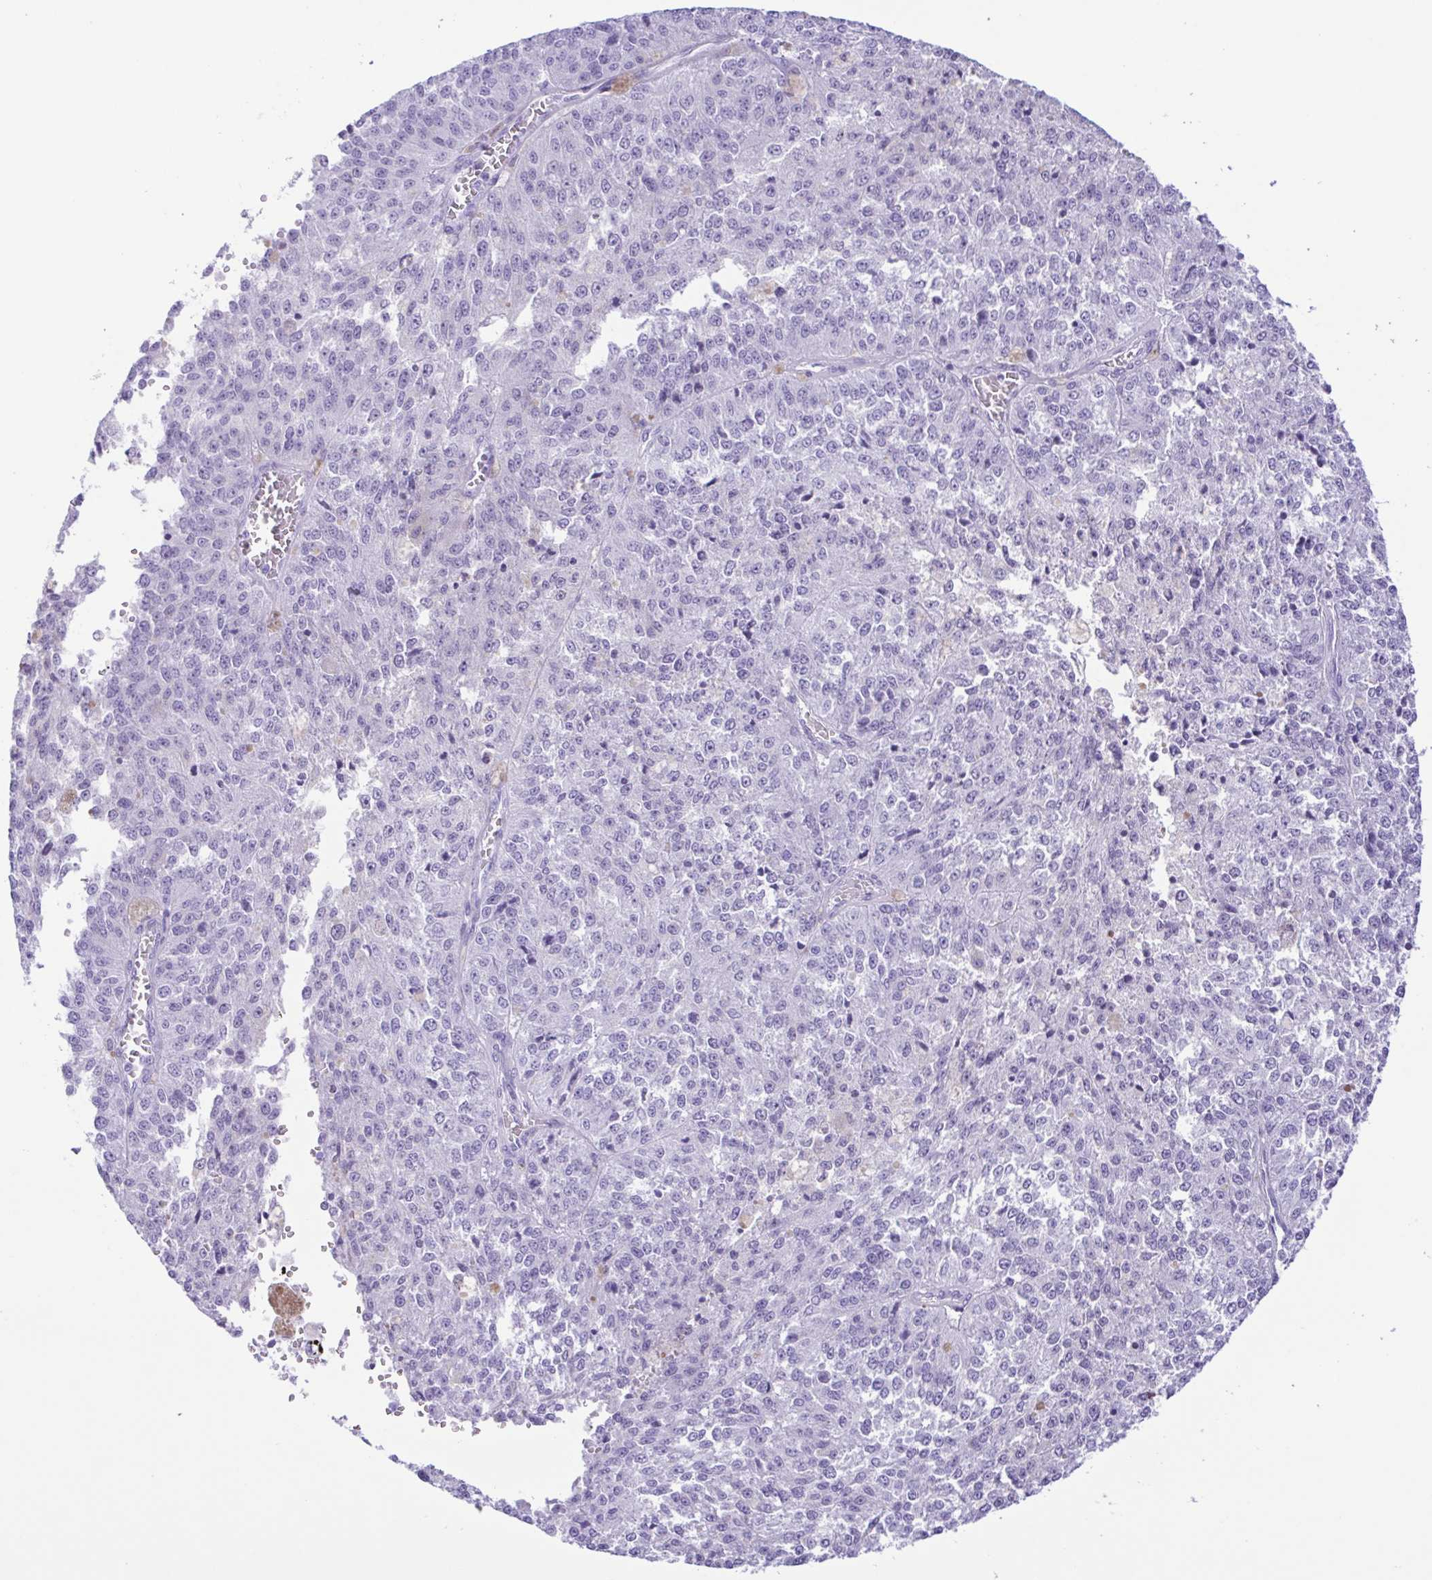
{"staining": {"intensity": "negative", "quantity": "none", "location": "none"}, "tissue": "melanoma", "cell_type": "Tumor cells", "image_type": "cancer", "snomed": [{"axis": "morphology", "description": "Malignant melanoma, Metastatic site"}, {"axis": "topography", "description": "Lymph node"}], "caption": "The histopathology image reveals no significant staining in tumor cells of malignant melanoma (metastatic site).", "gene": "ERP27", "patient": {"sex": "female", "age": 64}}